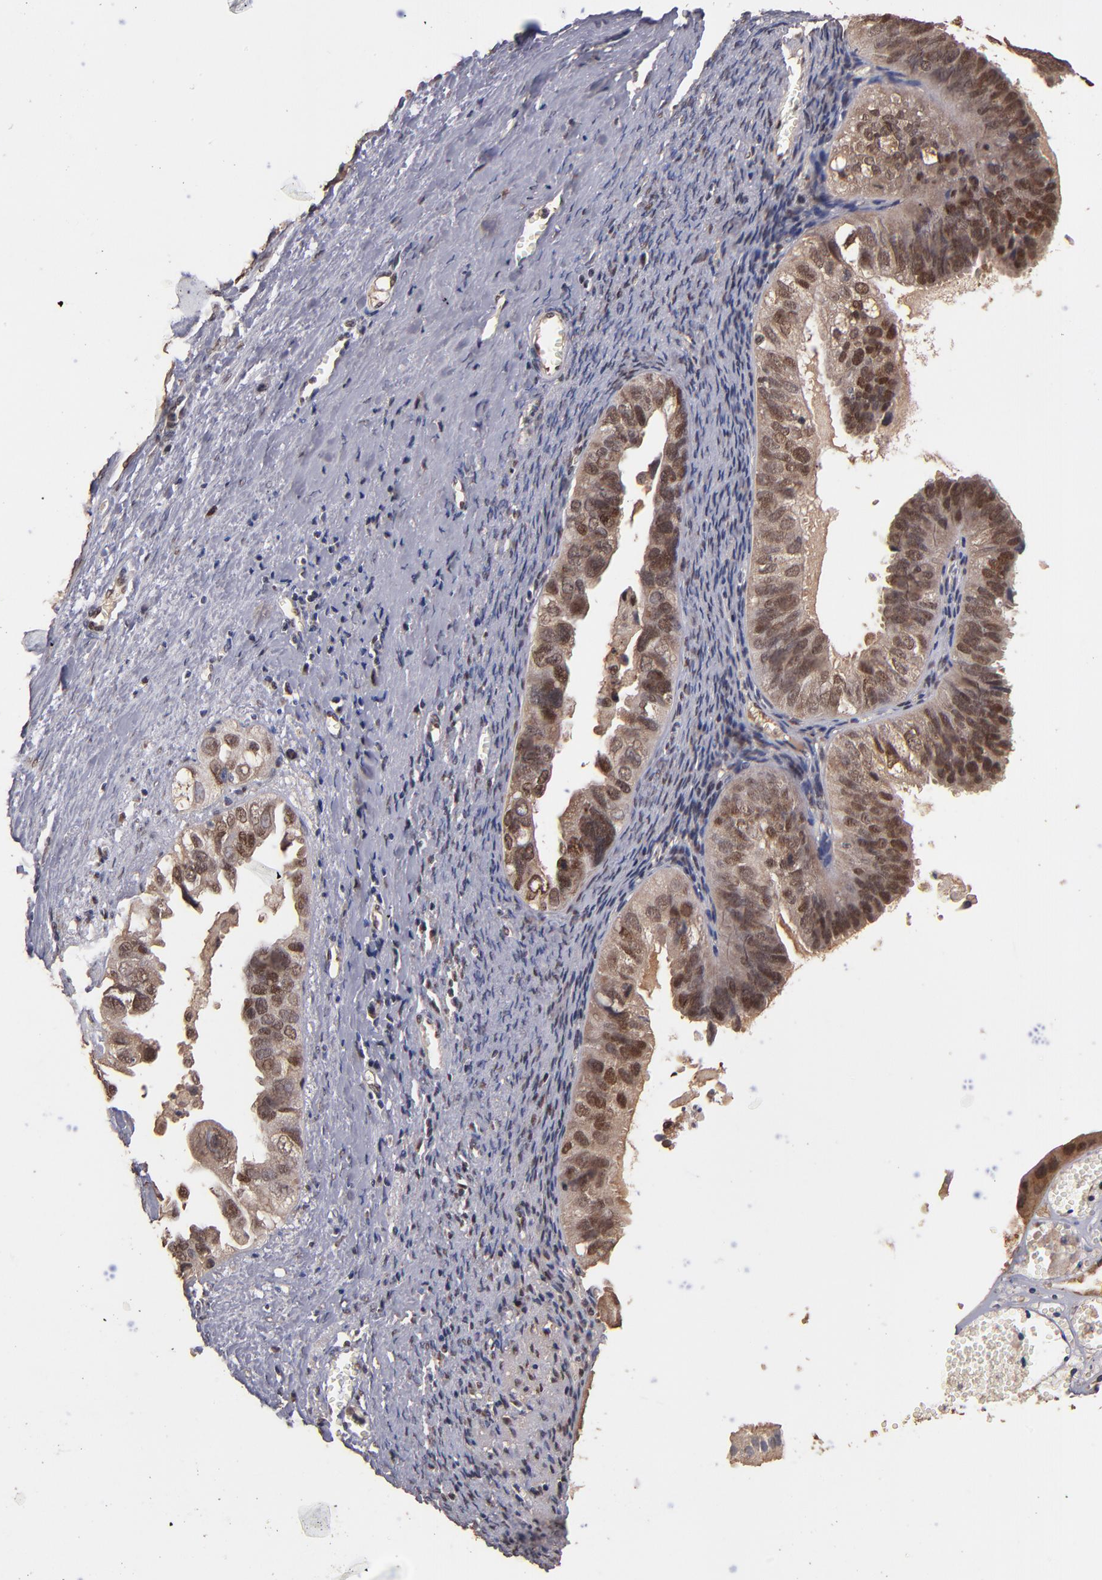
{"staining": {"intensity": "moderate", "quantity": ">75%", "location": "cytoplasmic/membranous,nuclear"}, "tissue": "ovarian cancer", "cell_type": "Tumor cells", "image_type": "cancer", "snomed": [{"axis": "morphology", "description": "Carcinoma, endometroid"}, {"axis": "topography", "description": "Ovary"}], "caption": "Protein positivity by IHC exhibits moderate cytoplasmic/membranous and nuclear positivity in approximately >75% of tumor cells in ovarian endometroid carcinoma. (Stains: DAB in brown, nuclei in blue, Microscopy: brightfield microscopy at high magnification).", "gene": "EAPP", "patient": {"sex": "female", "age": 85}}